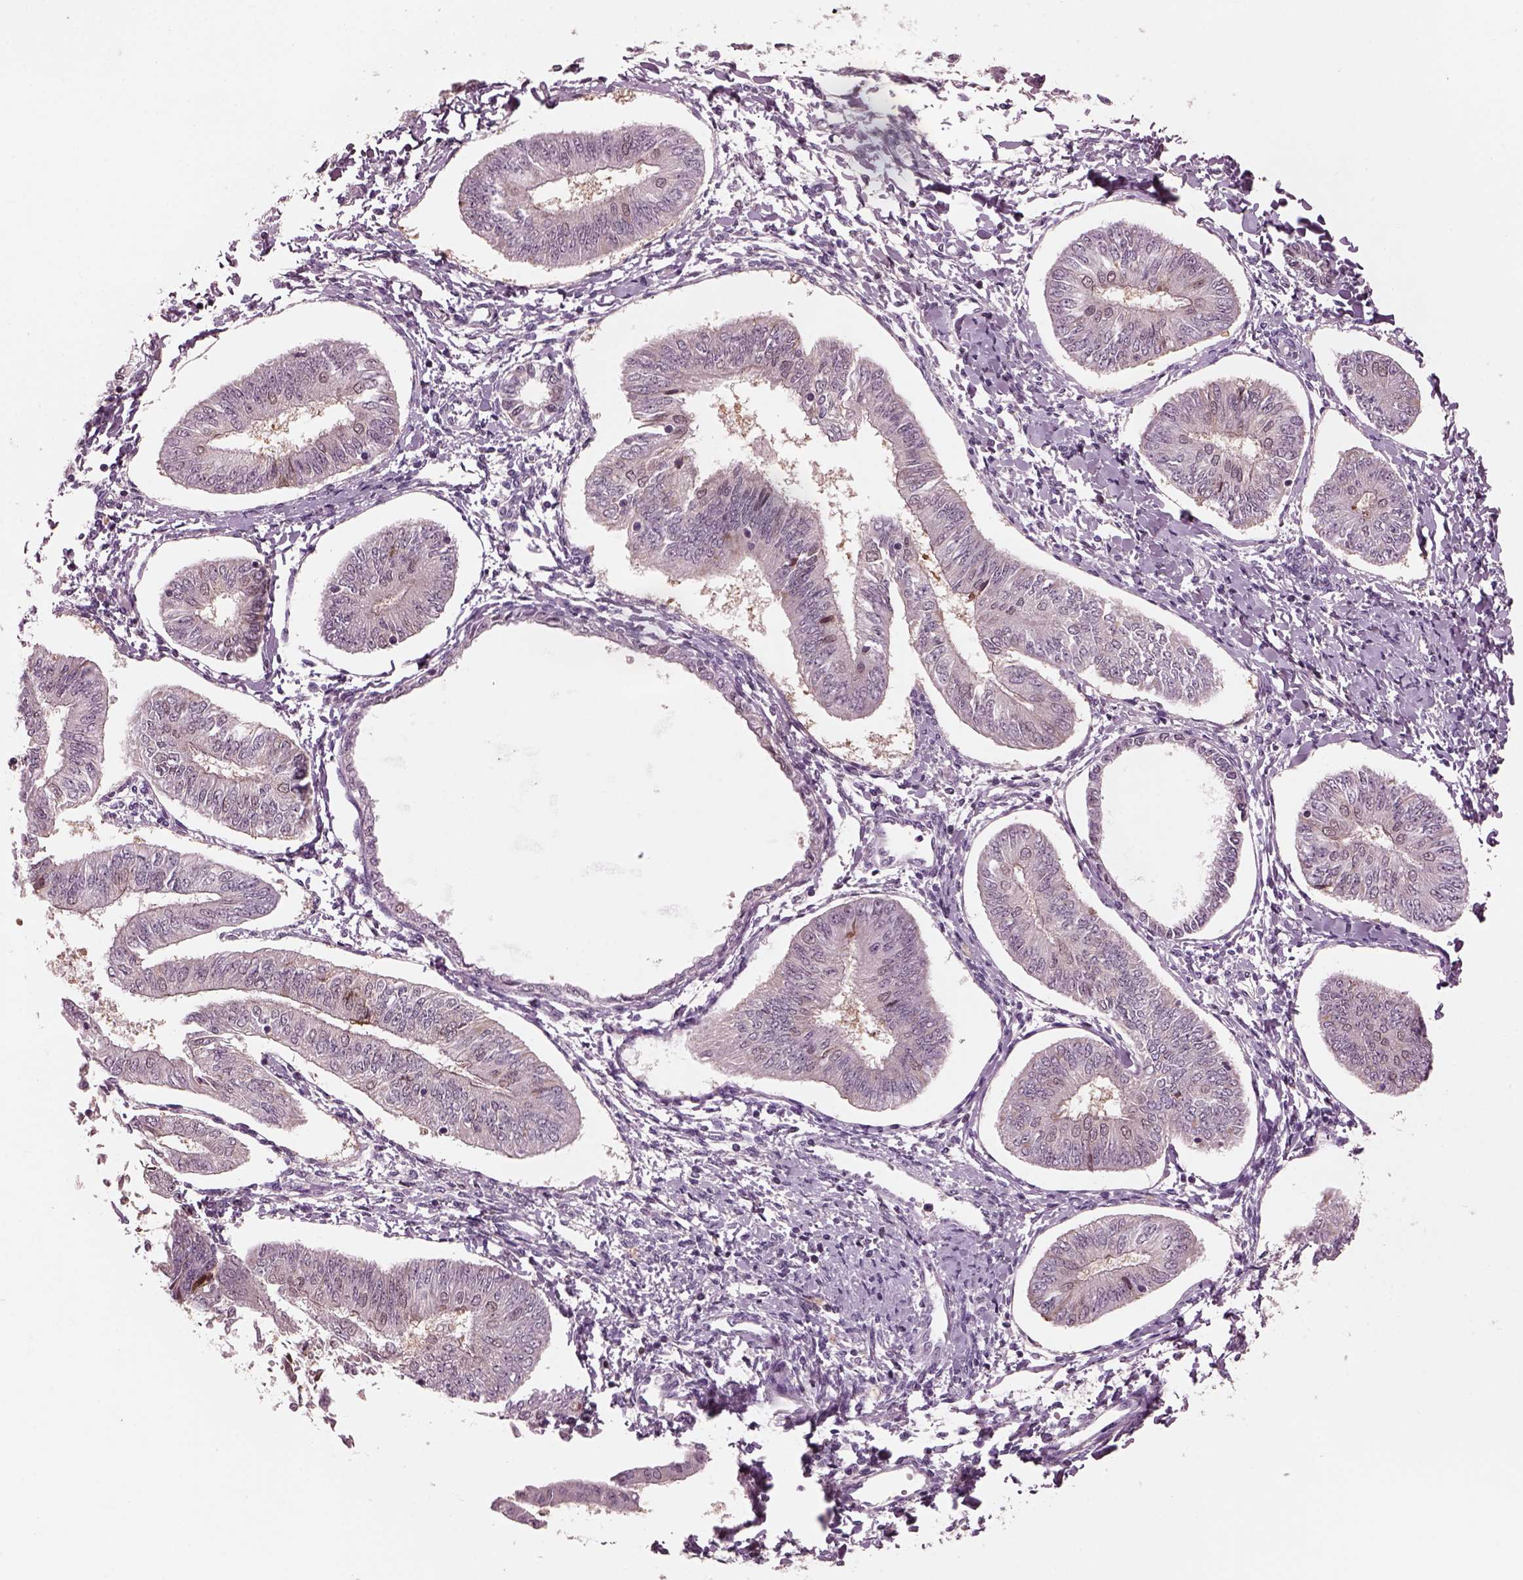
{"staining": {"intensity": "negative", "quantity": "none", "location": "none"}, "tissue": "endometrial cancer", "cell_type": "Tumor cells", "image_type": "cancer", "snomed": [{"axis": "morphology", "description": "Adenocarcinoma, NOS"}, {"axis": "topography", "description": "Endometrium"}], "caption": "Tumor cells are negative for protein expression in human adenocarcinoma (endometrial).", "gene": "SRI", "patient": {"sex": "female", "age": 58}}